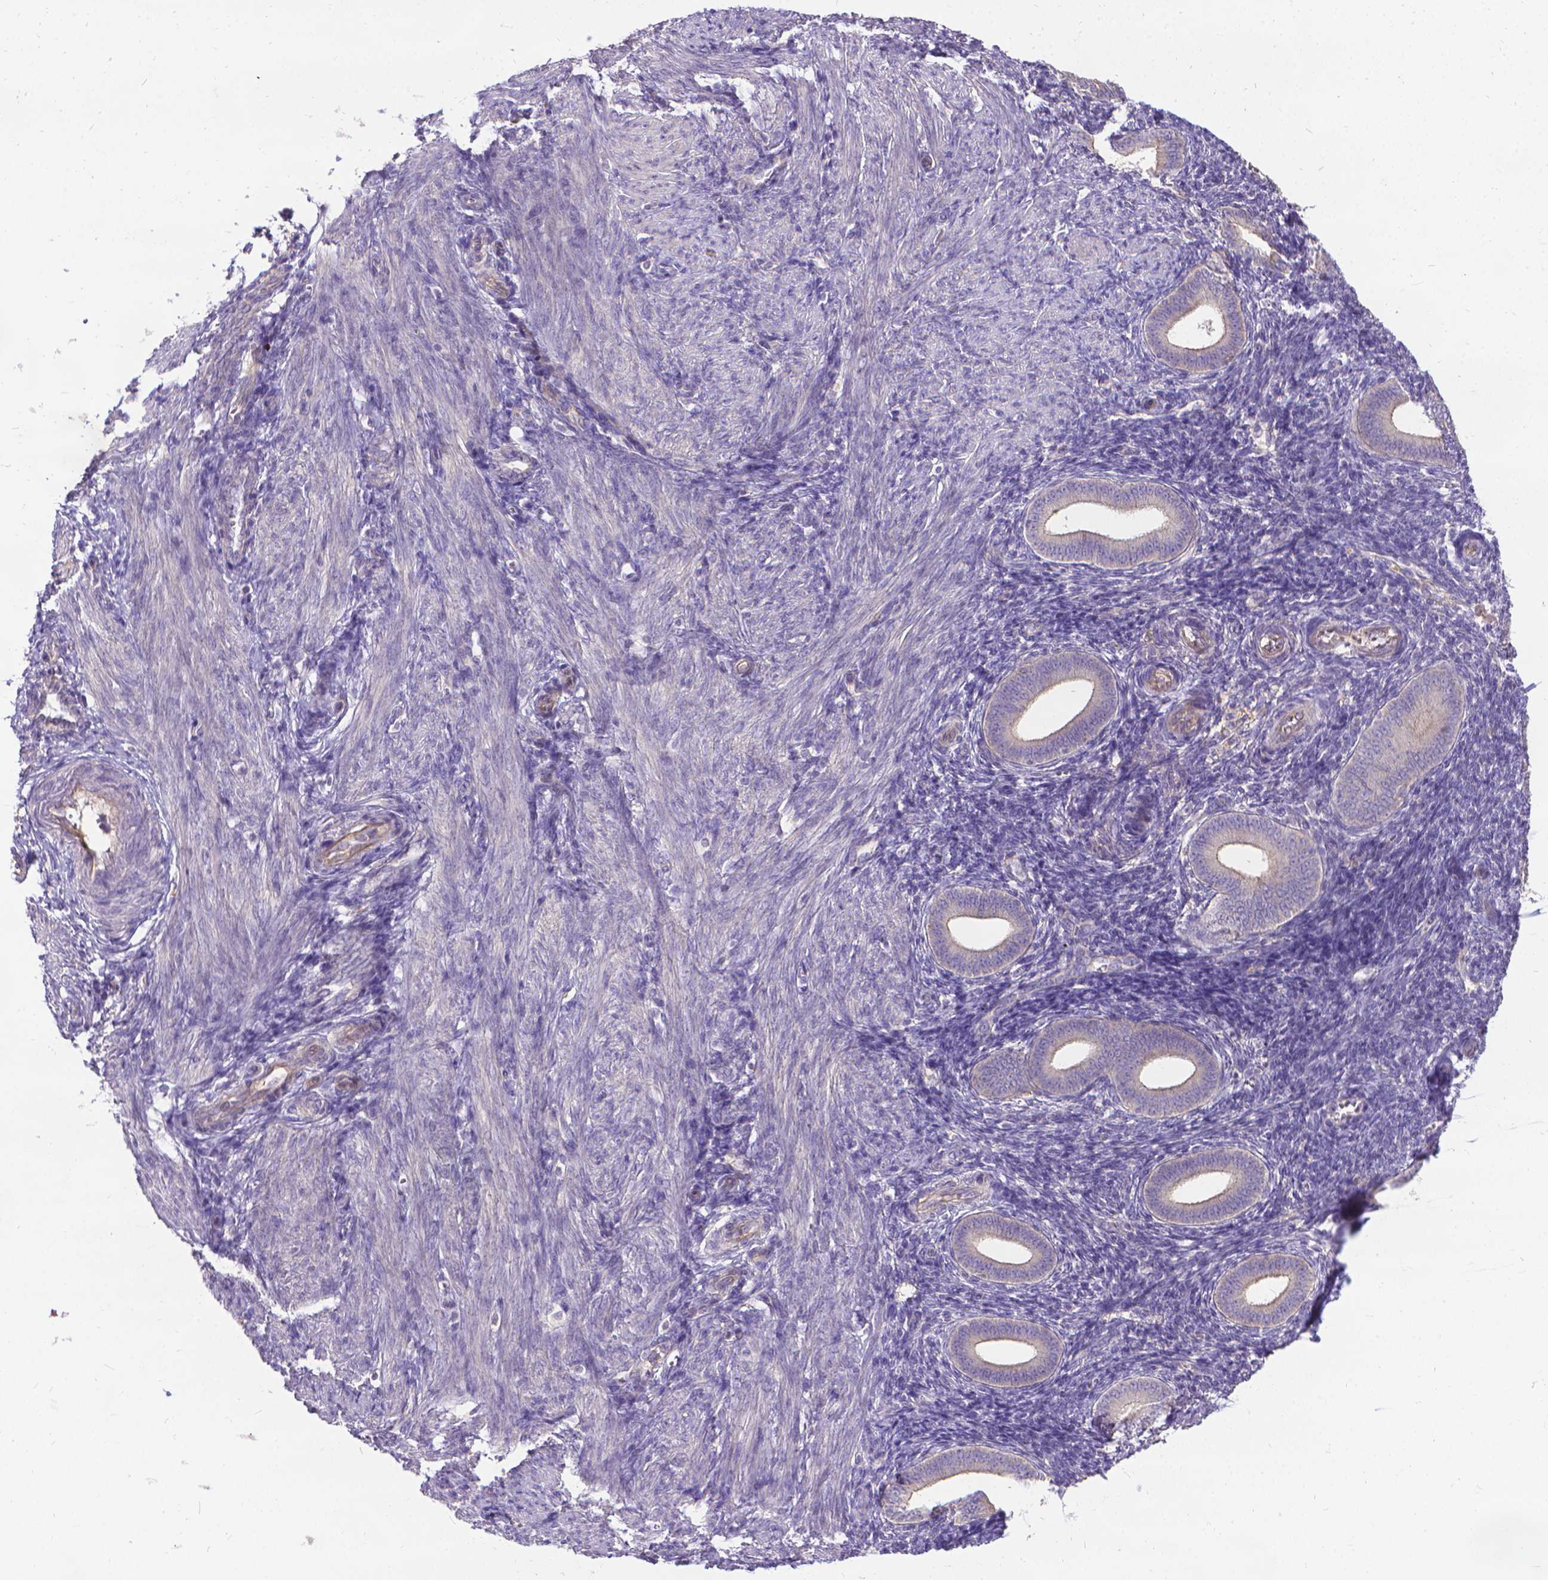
{"staining": {"intensity": "negative", "quantity": "none", "location": "none"}, "tissue": "endometrium", "cell_type": "Cells in endometrial stroma", "image_type": "normal", "snomed": [{"axis": "morphology", "description": "Normal tissue, NOS"}, {"axis": "topography", "description": "Endometrium"}], "caption": "DAB immunohistochemical staining of benign human endometrium reveals no significant positivity in cells in endometrial stroma.", "gene": "CFAP299", "patient": {"sex": "female", "age": 25}}